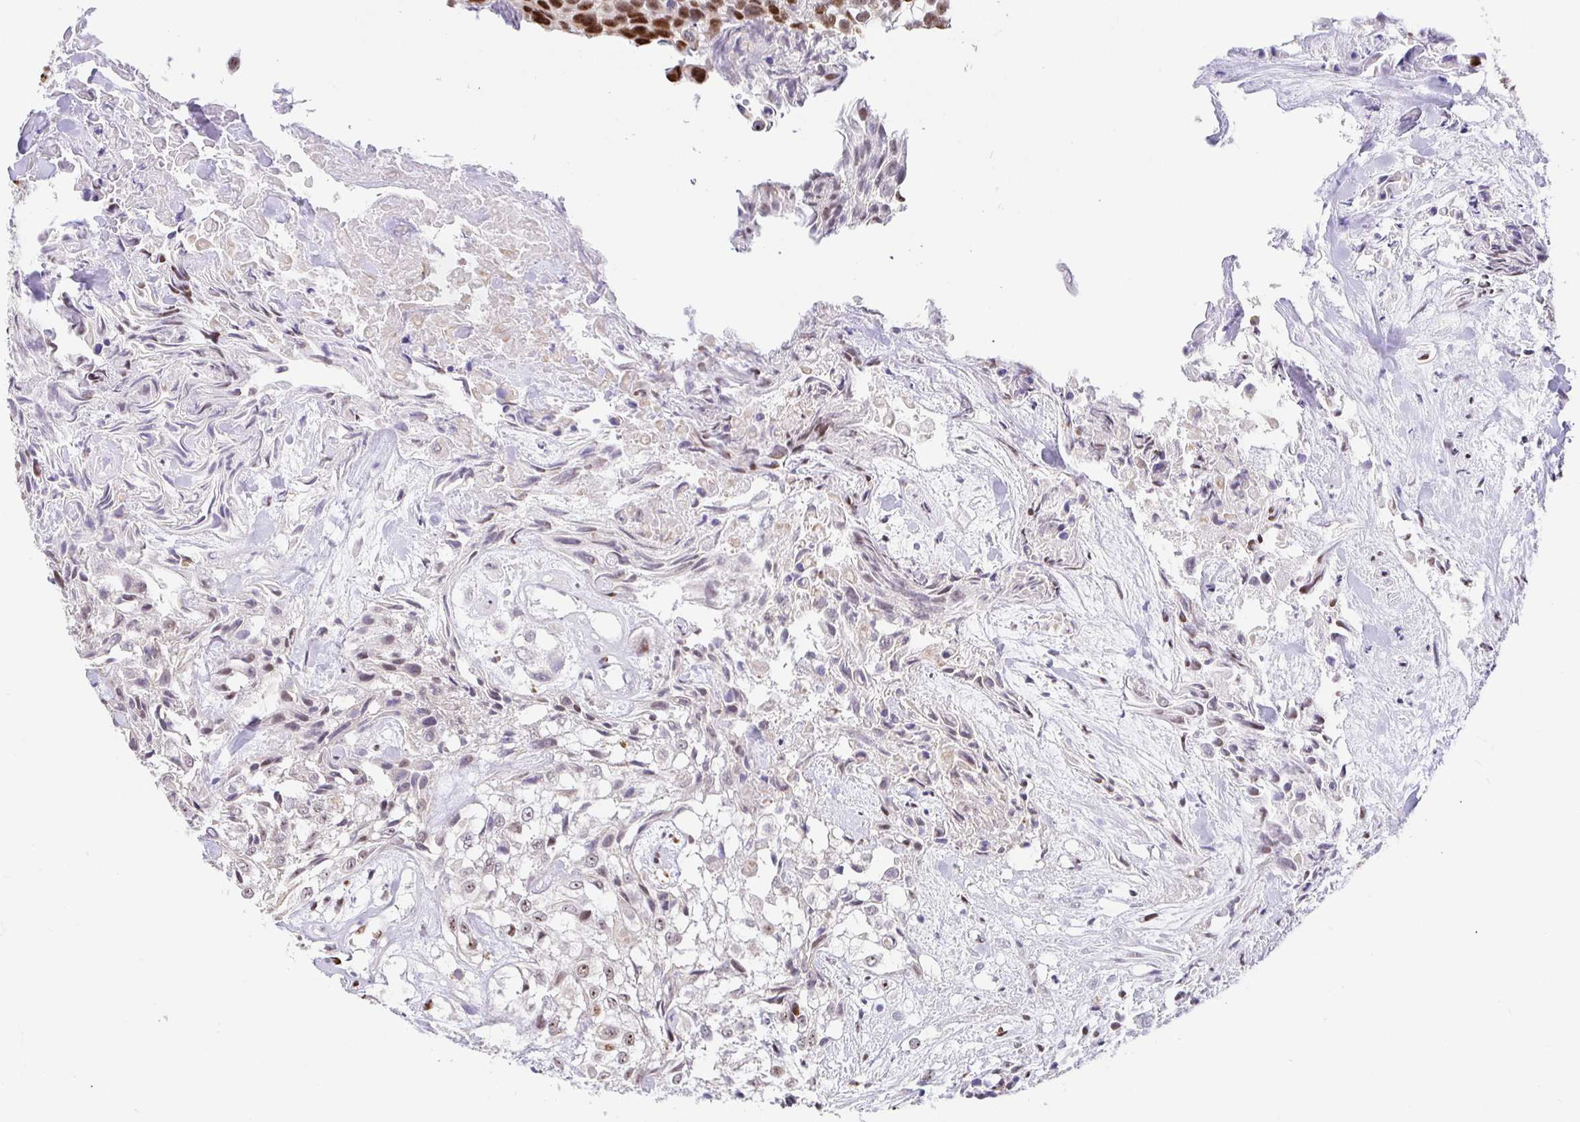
{"staining": {"intensity": "moderate", "quantity": ">75%", "location": "nuclear"}, "tissue": "urothelial cancer", "cell_type": "Tumor cells", "image_type": "cancer", "snomed": [{"axis": "morphology", "description": "Urothelial carcinoma, High grade"}, {"axis": "topography", "description": "Urinary bladder"}], "caption": "Urothelial cancer stained with a brown dye reveals moderate nuclear positive positivity in about >75% of tumor cells.", "gene": "SETD5", "patient": {"sex": "male", "age": 56}}